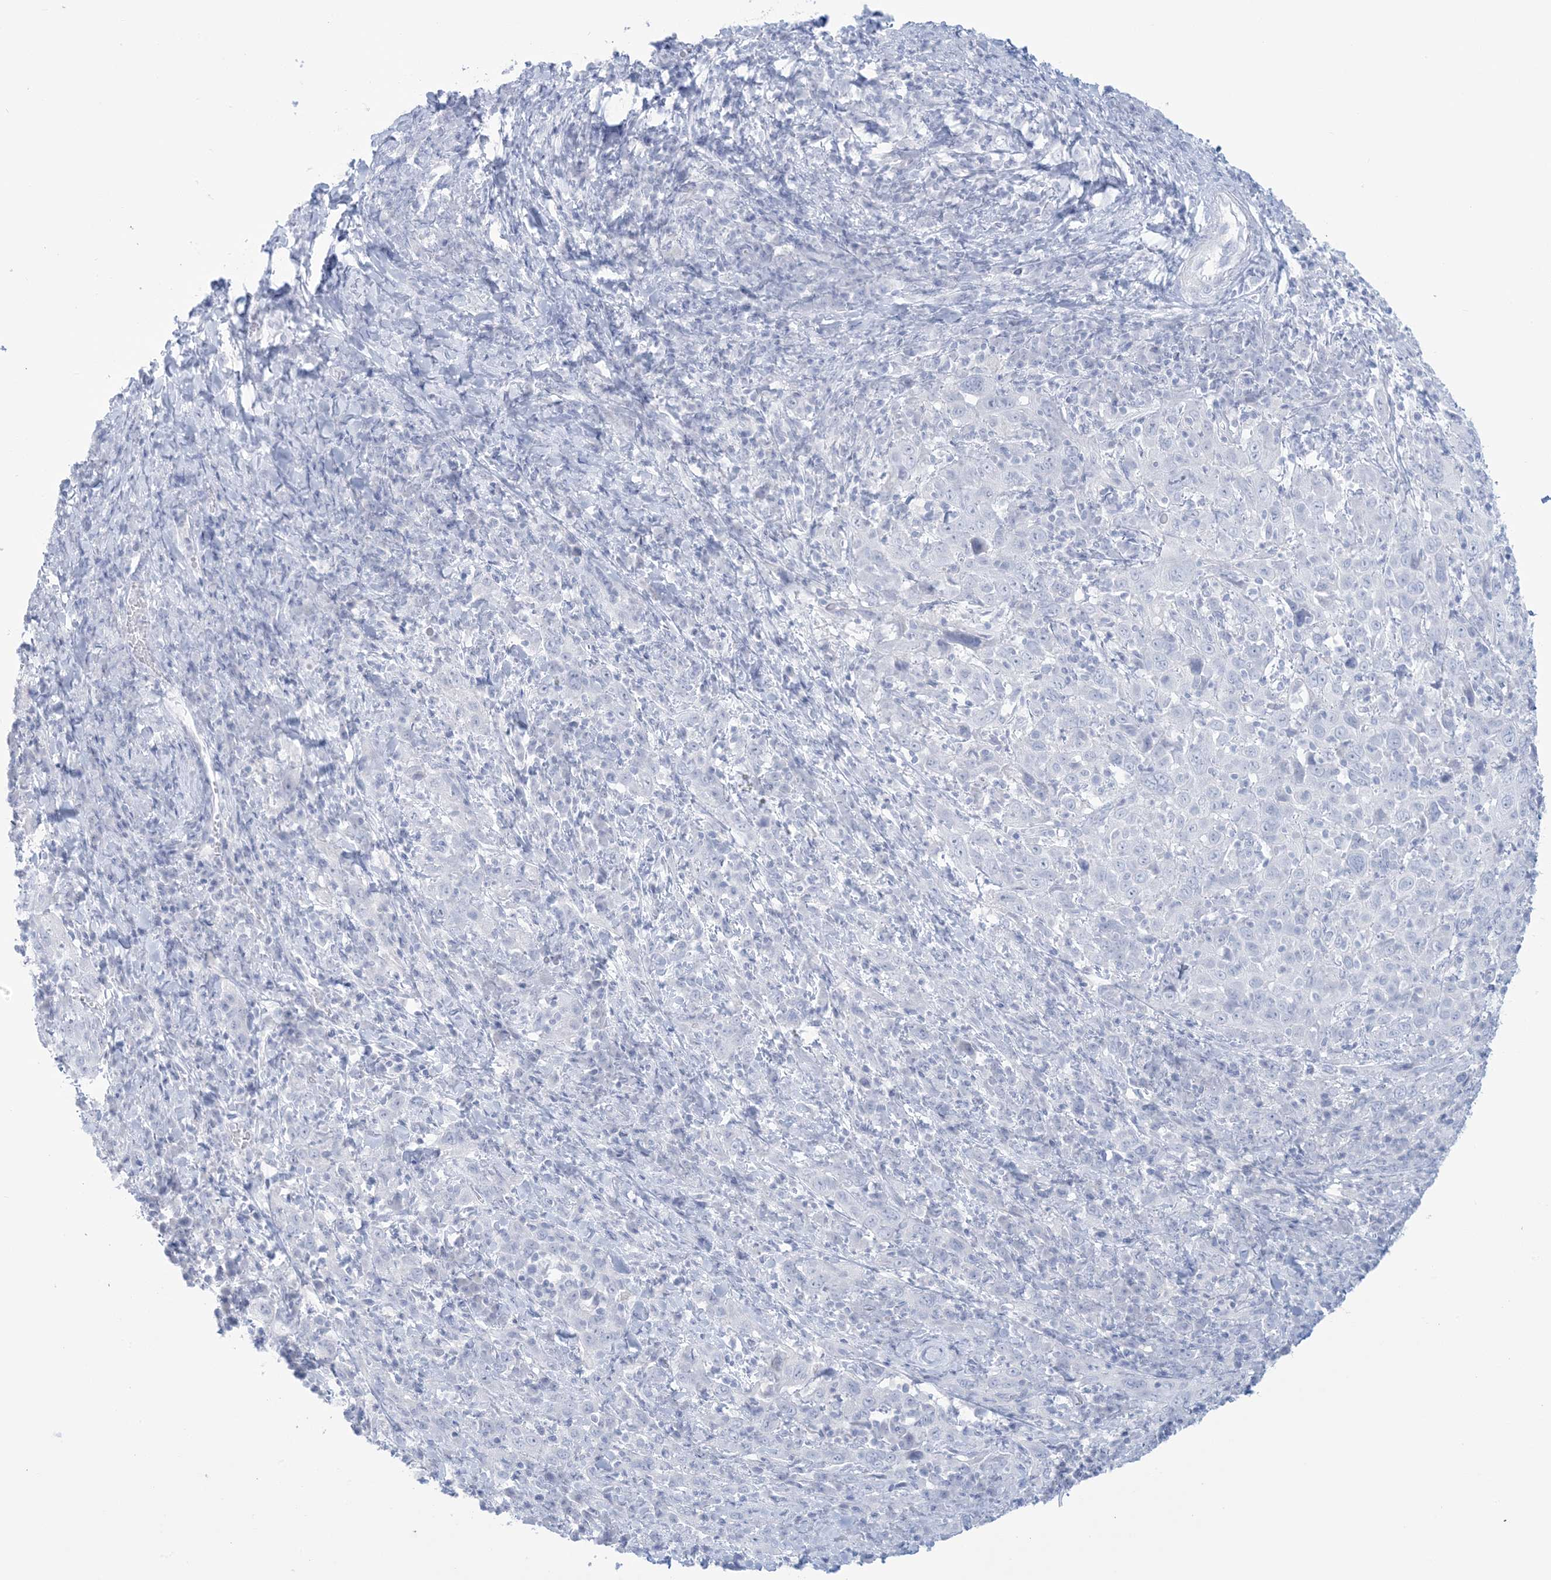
{"staining": {"intensity": "negative", "quantity": "none", "location": "none"}, "tissue": "cervical cancer", "cell_type": "Tumor cells", "image_type": "cancer", "snomed": [{"axis": "morphology", "description": "Squamous cell carcinoma, NOS"}, {"axis": "topography", "description": "Cervix"}], "caption": "Cervical cancer (squamous cell carcinoma) was stained to show a protein in brown. There is no significant expression in tumor cells. (DAB immunohistochemistry (IHC) visualized using brightfield microscopy, high magnification).", "gene": "AGXT", "patient": {"sex": "female", "age": 46}}